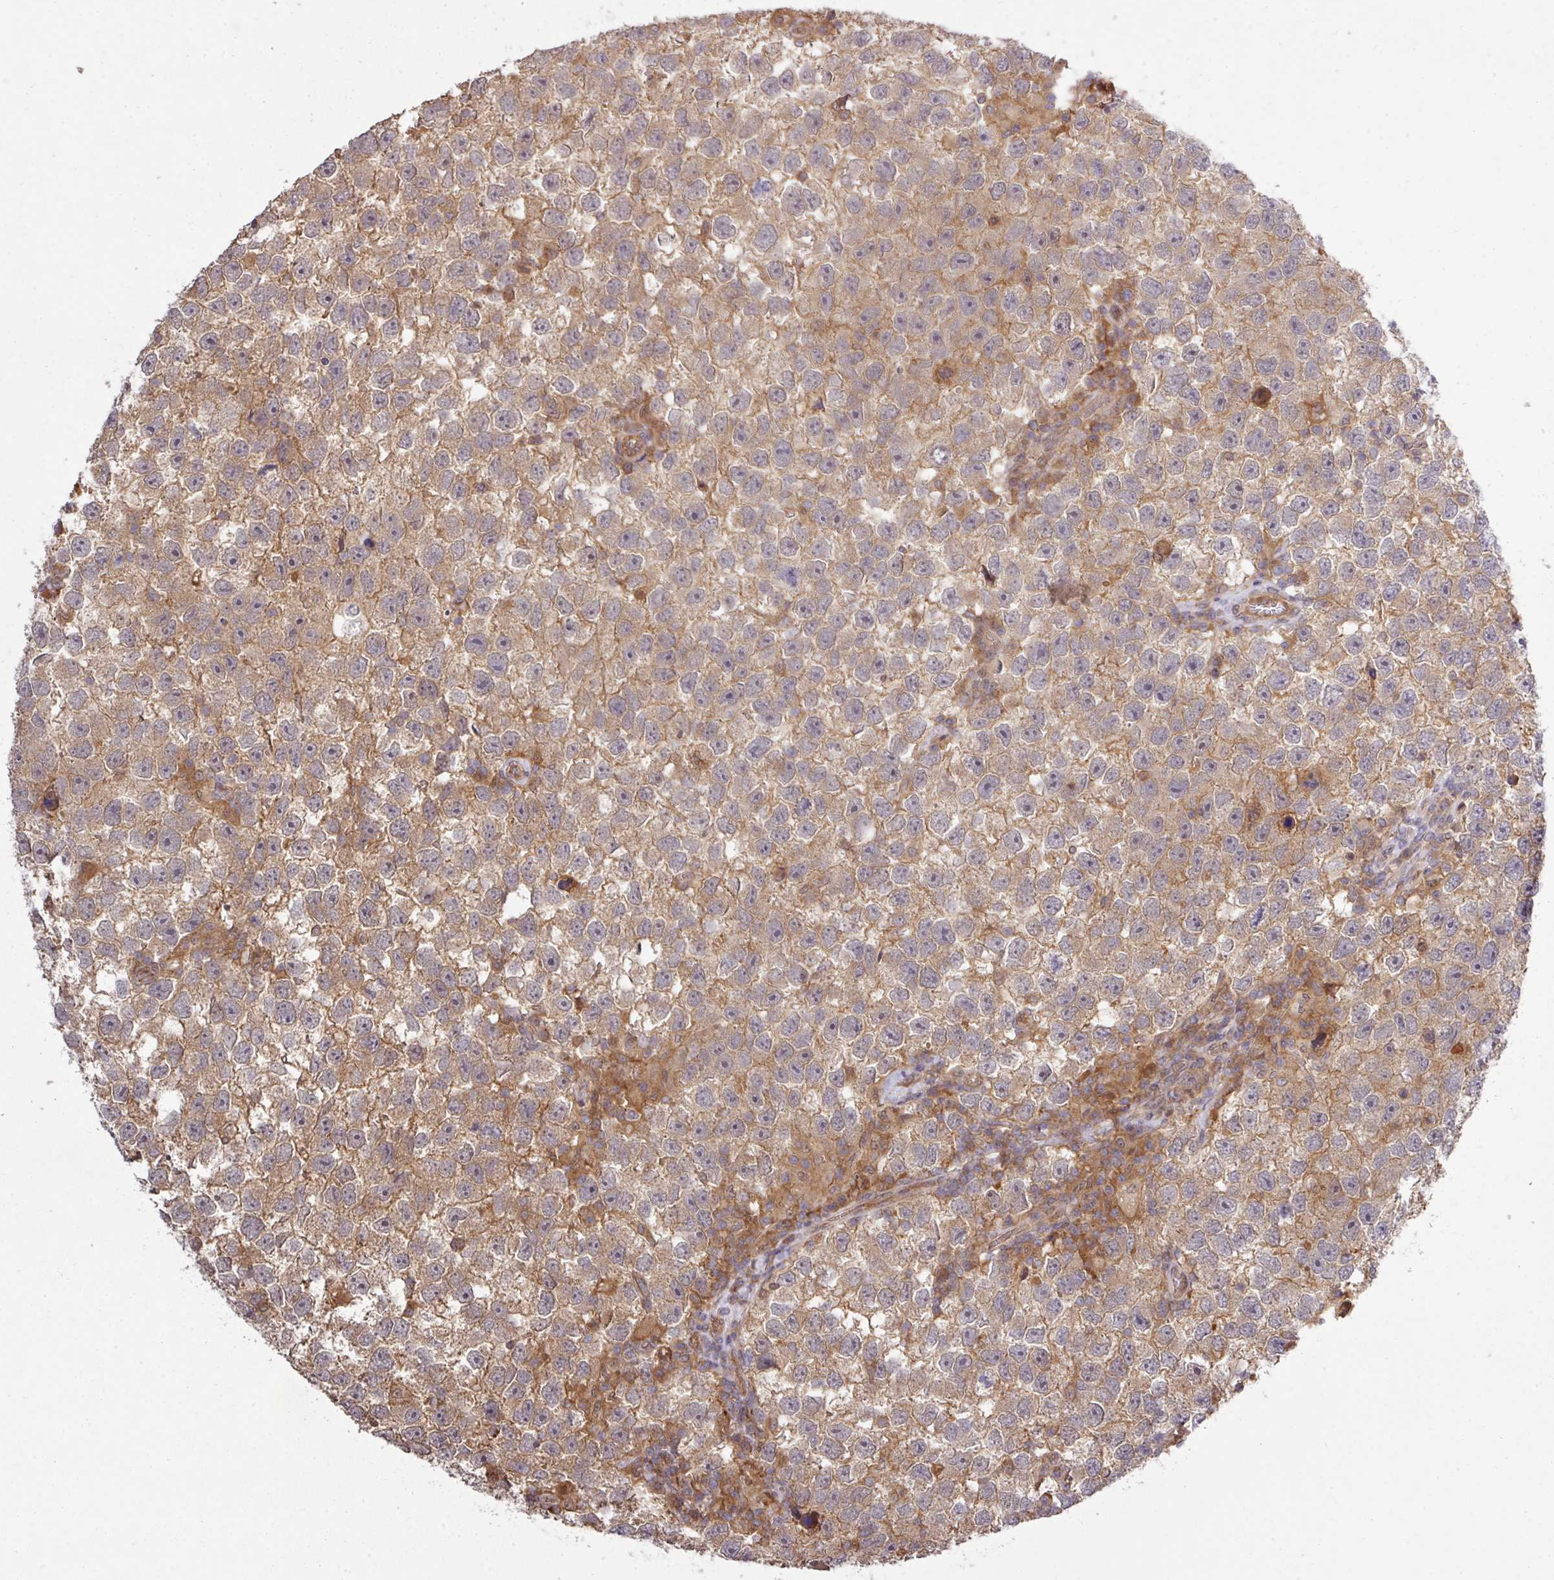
{"staining": {"intensity": "moderate", "quantity": ">75%", "location": "cytoplasmic/membranous"}, "tissue": "testis cancer", "cell_type": "Tumor cells", "image_type": "cancer", "snomed": [{"axis": "morphology", "description": "Seminoma, NOS"}, {"axis": "topography", "description": "Testis"}], "caption": "Immunohistochemical staining of seminoma (testis) demonstrates moderate cytoplasmic/membranous protein positivity in approximately >75% of tumor cells. The staining is performed using DAB brown chromogen to label protein expression. The nuclei are counter-stained blue using hematoxylin.", "gene": "ARPIN", "patient": {"sex": "male", "age": 26}}